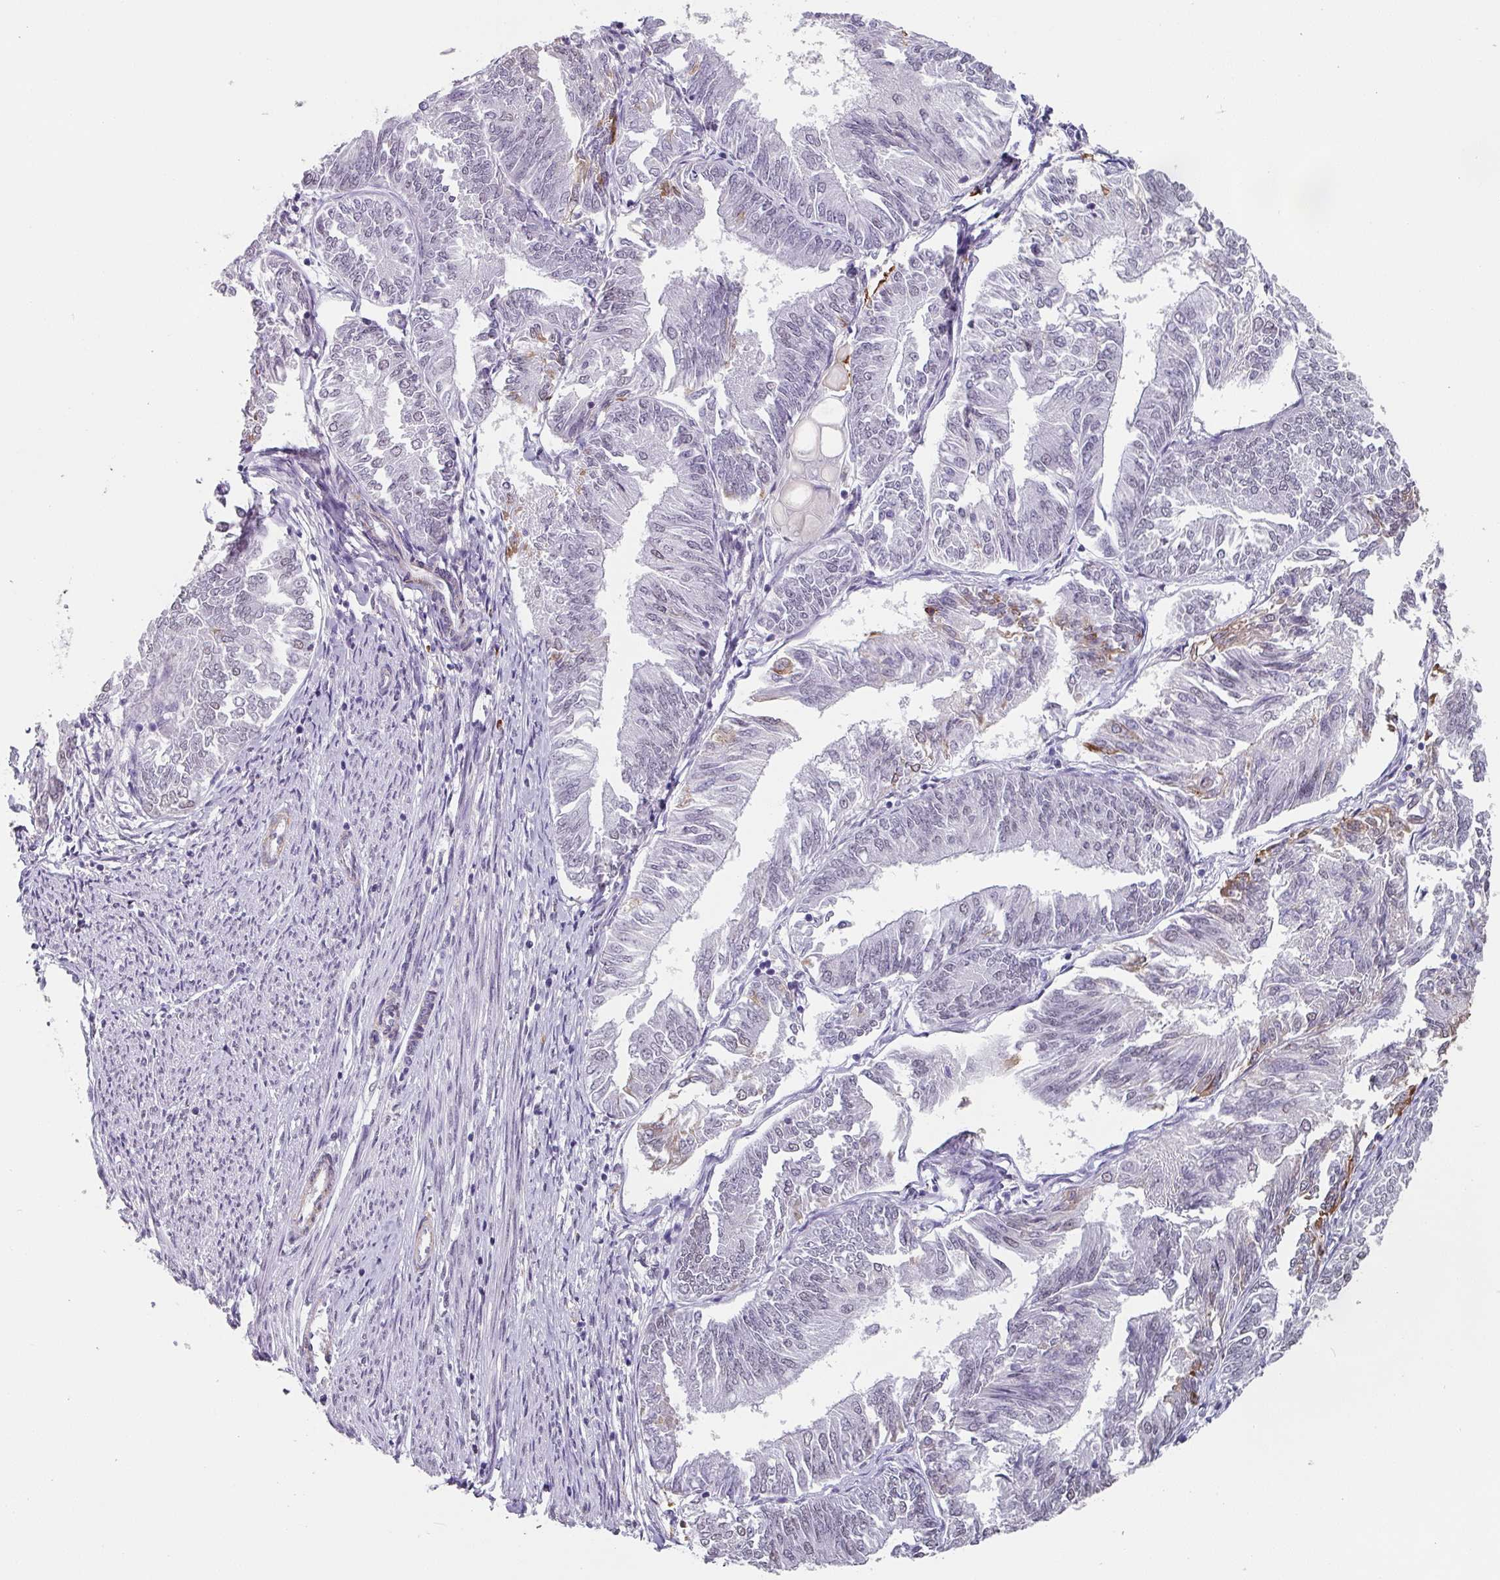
{"staining": {"intensity": "moderate", "quantity": "<25%", "location": "cytoplasmic/membranous"}, "tissue": "endometrial cancer", "cell_type": "Tumor cells", "image_type": "cancer", "snomed": [{"axis": "morphology", "description": "Adenocarcinoma, NOS"}, {"axis": "topography", "description": "Endometrium"}], "caption": "Protein staining of endometrial cancer (adenocarcinoma) tissue demonstrates moderate cytoplasmic/membranous positivity in approximately <25% of tumor cells.", "gene": "C1QB", "patient": {"sex": "female", "age": 58}}